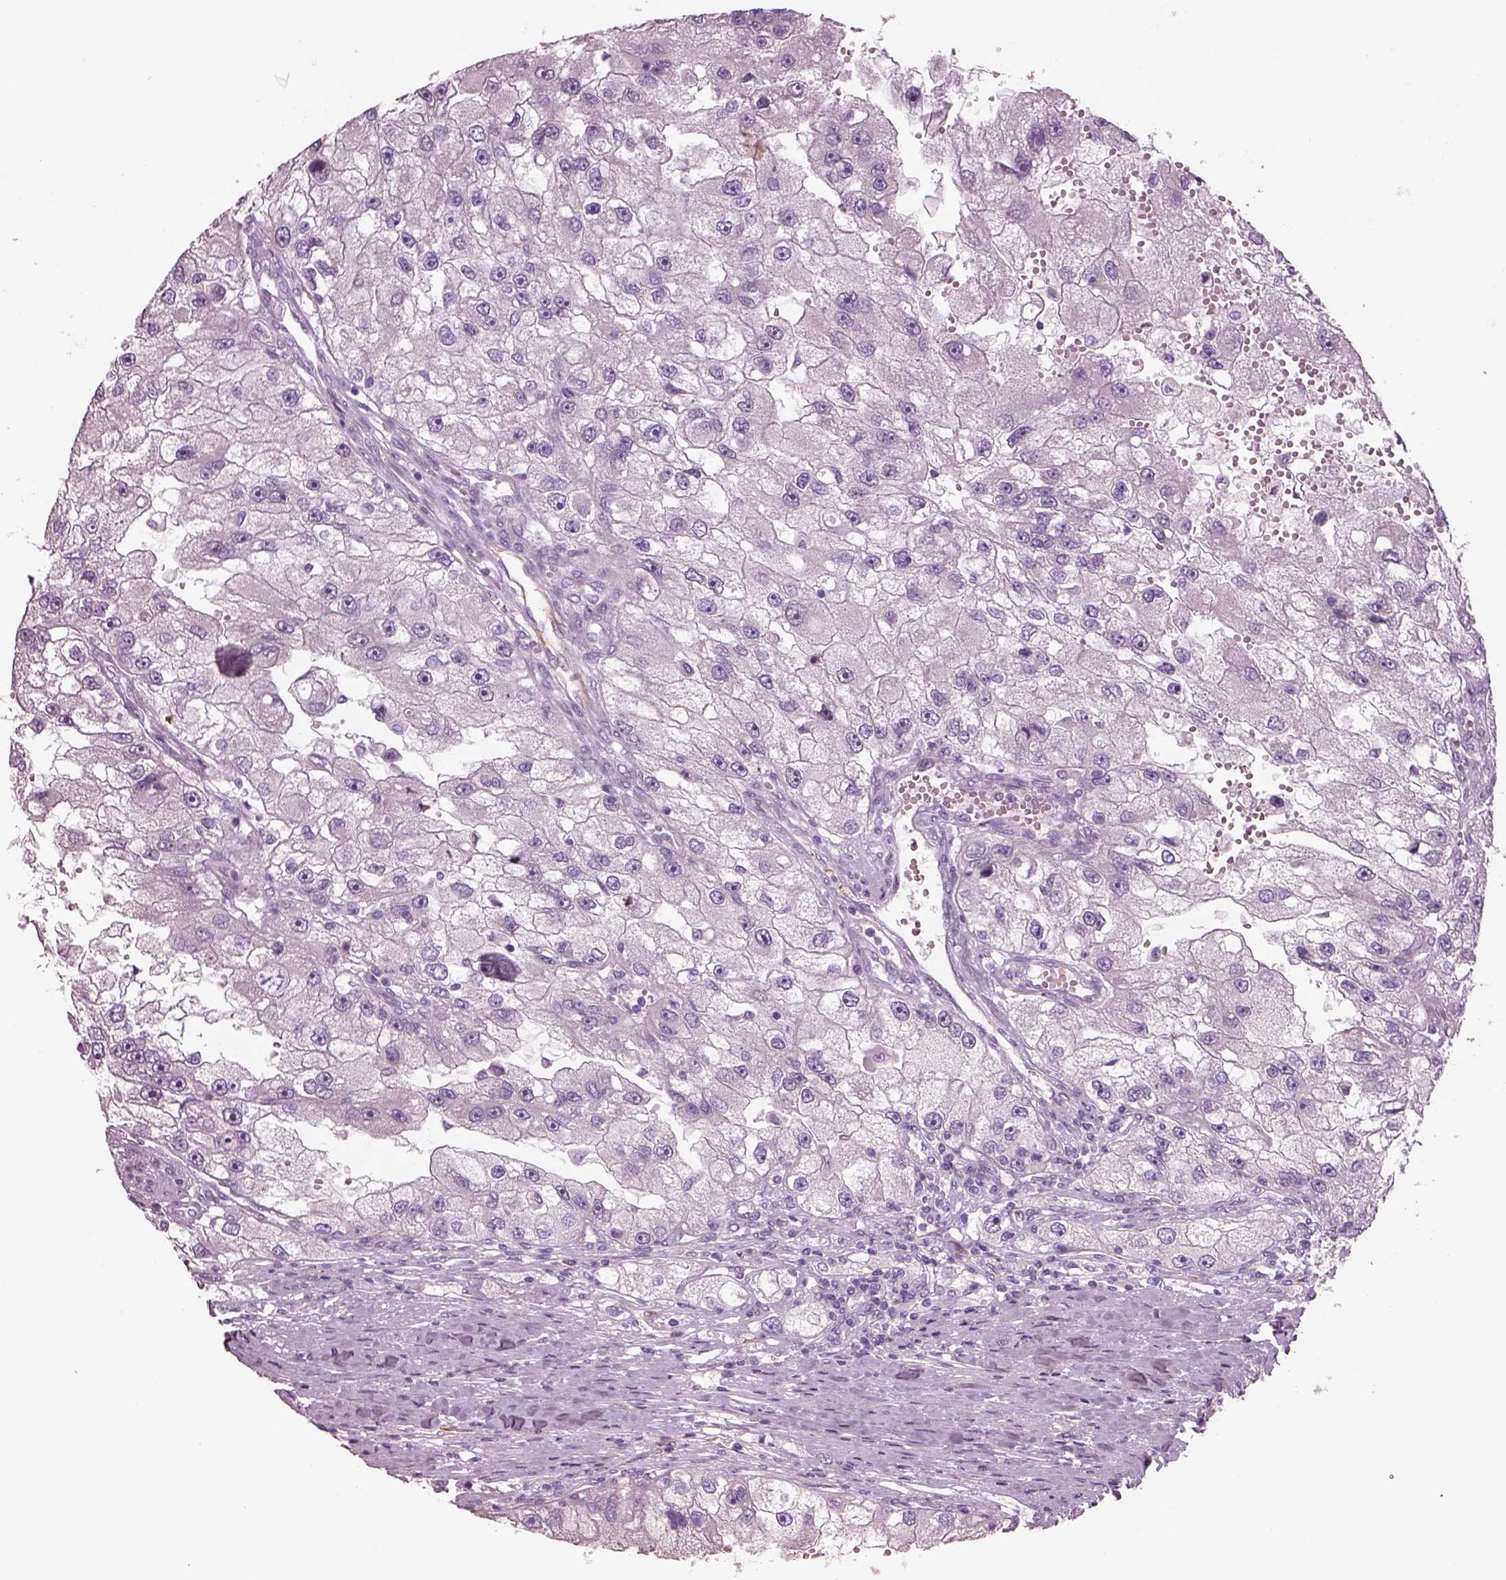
{"staining": {"intensity": "negative", "quantity": "none", "location": "none"}, "tissue": "renal cancer", "cell_type": "Tumor cells", "image_type": "cancer", "snomed": [{"axis": "morphology", "description": "Adenocarcinoma, NOS"}, {"axis": "topography", "description": "Kidney"}], "caption": "Tumor cells are negative for brown protein staining in renal cancer (adenocarcinoma).", "gene": "PLPP7", "patient": {"sex": "male", "age": 63}}